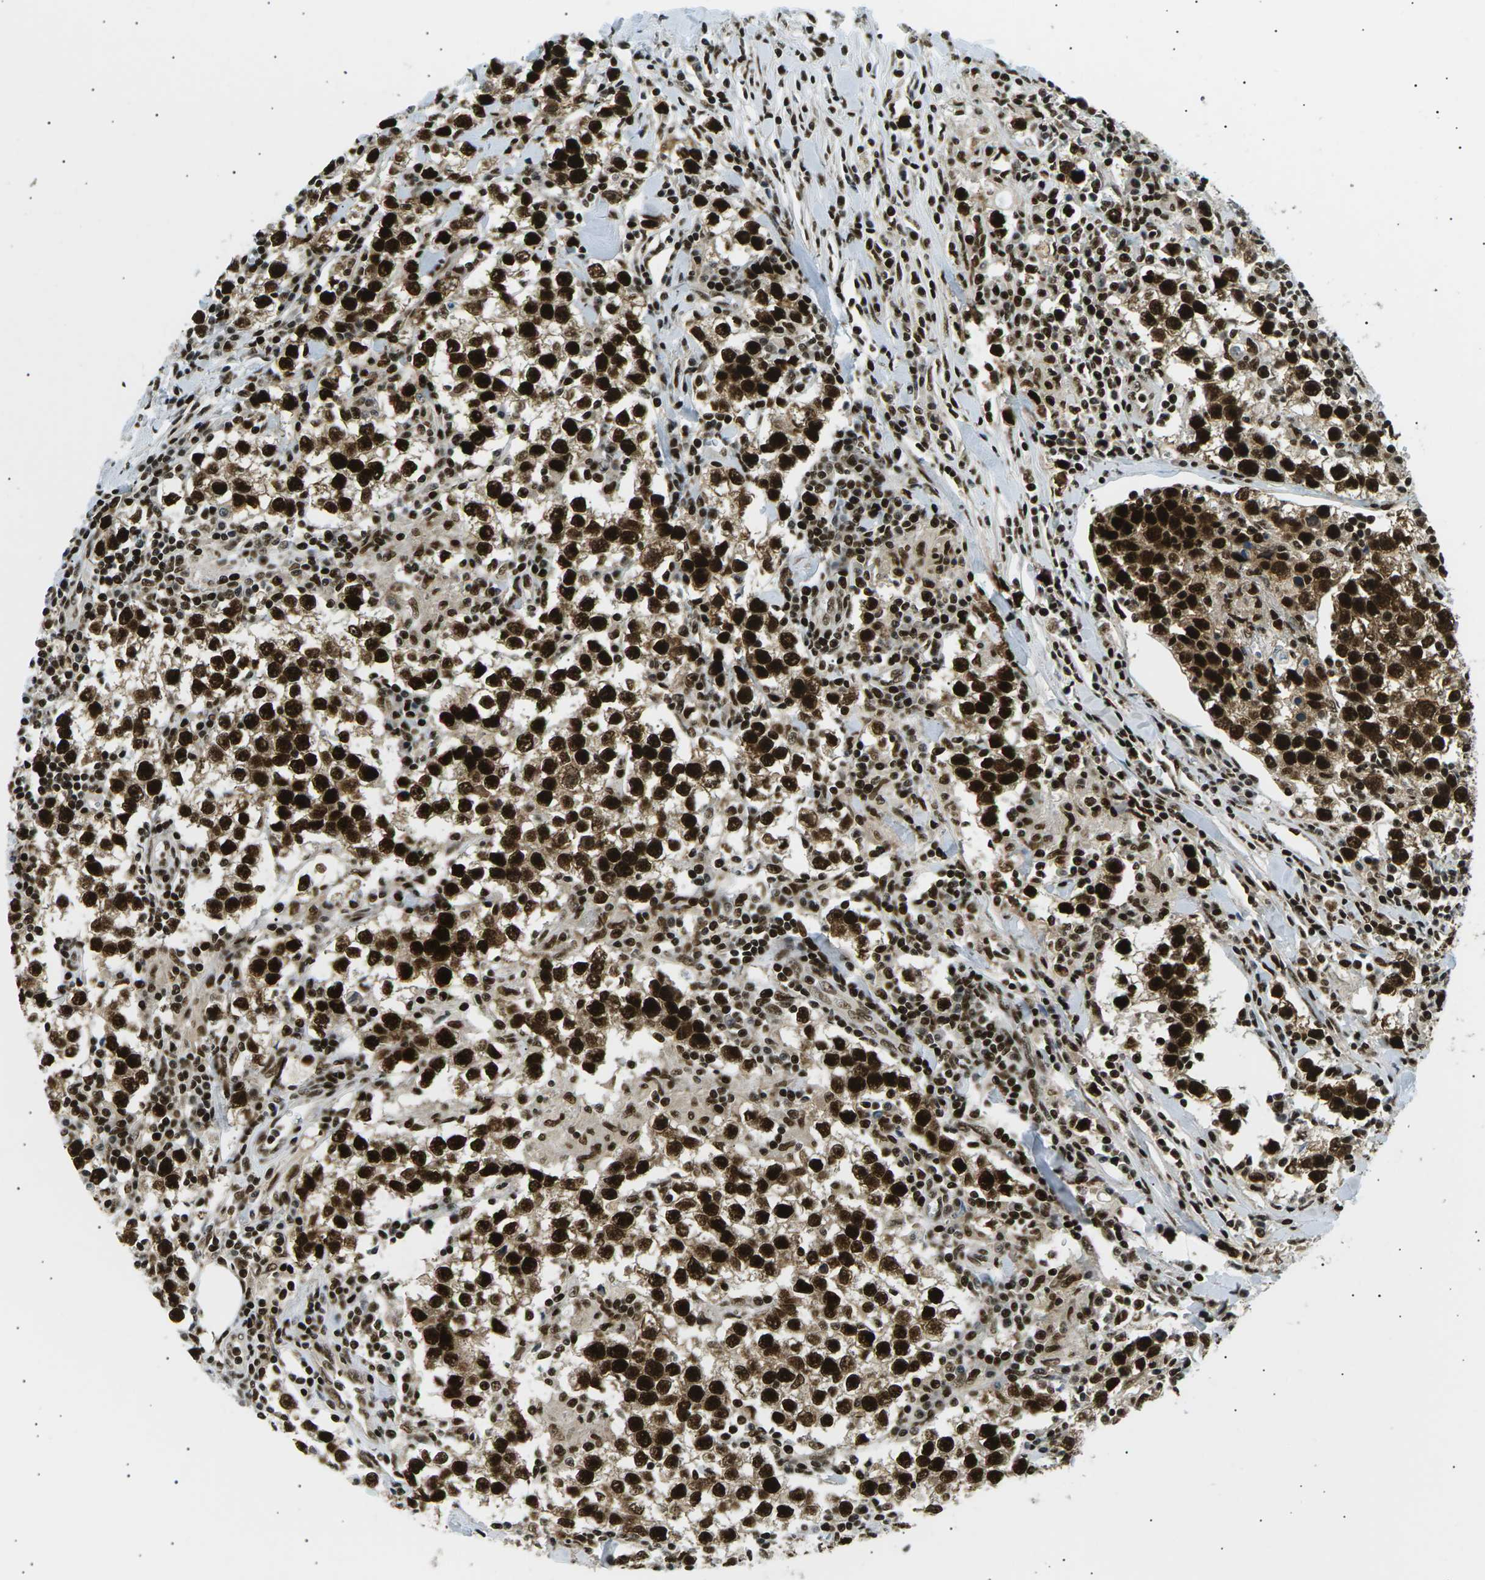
{"staining": {"intensity": "strong", "quantity": ">75%", "location": "cytoplasmic/membranous,nuclear"}, "tissue": "testis cancer", "cell_type": "Tumor cells", "image_type": "cancer", "snomed": [{"axis": "morphology", "description": "Seminoma, NOS"}, {"axis": "morphology", "description": "Carcinoma, Embryonal, NOS"}, {"axis": "topography", "description": "Testis"}], "caption": "Protein positivity by IHC exhibits strong cytoplasmic/membranous and nuclear positivity in about >75% of tumor cells in testis cancer (seminoma). (IHC, brightfield microscopy, high magnification).", "gene": "RPA2", "patient": {"sex": "male", "age": 36}}